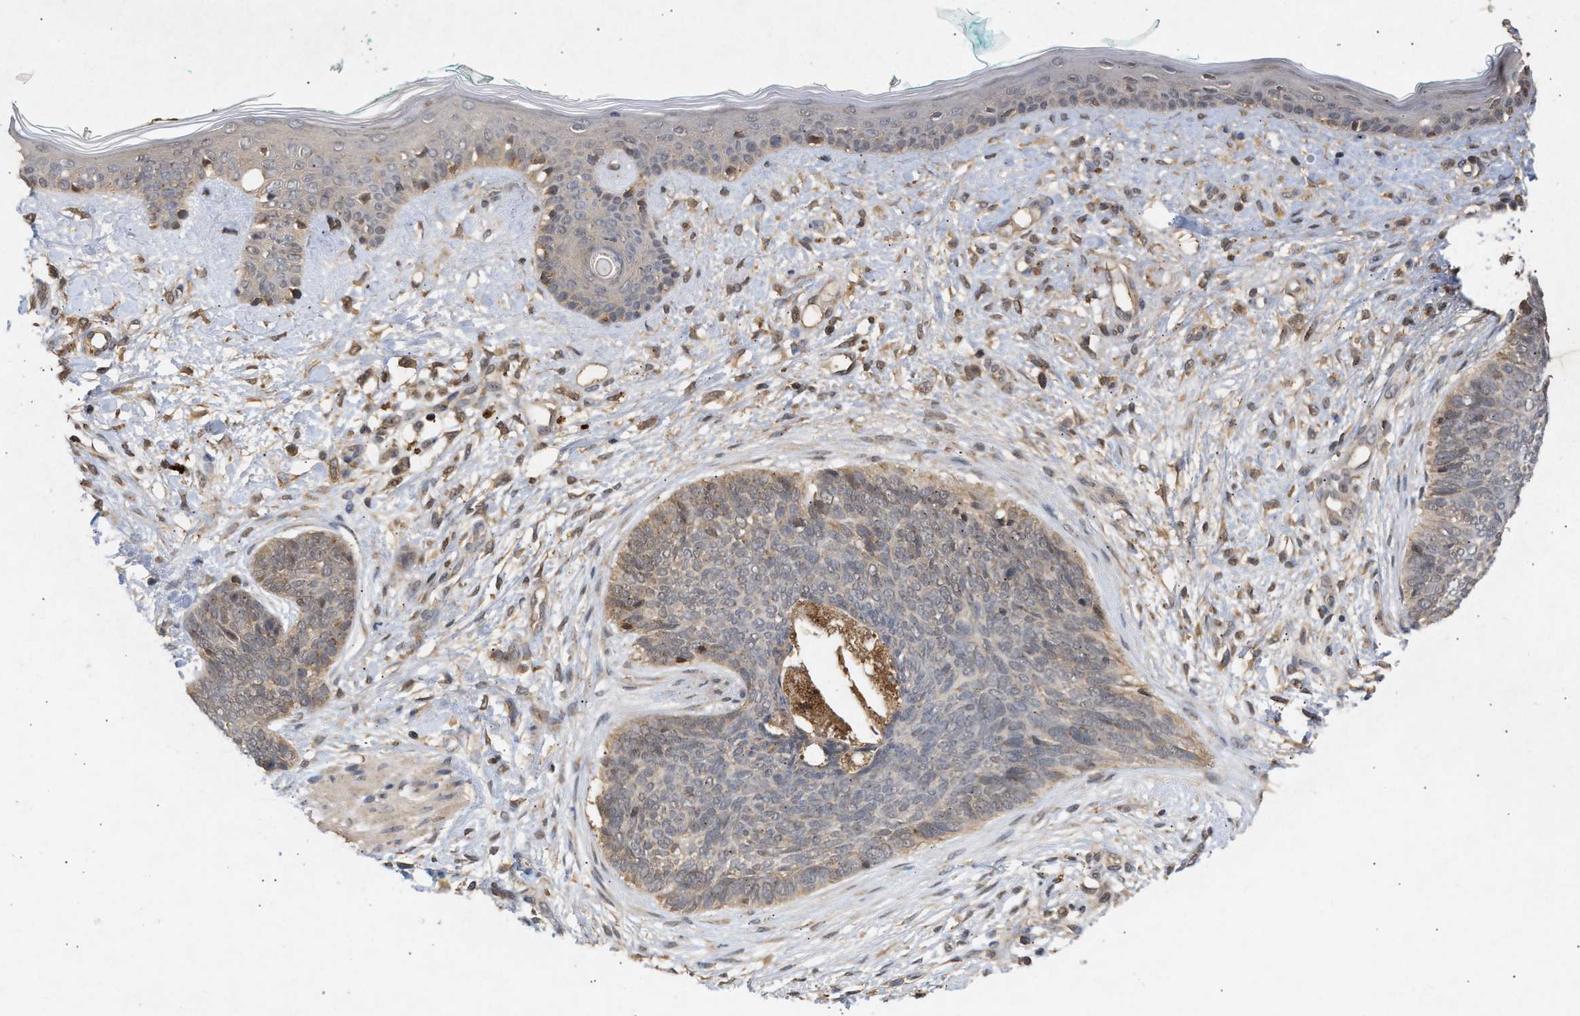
{"staining": {"intensity": "weak", "quantity": "25%-75%", "location": "cytoplasmic/membranous"}, "tissue": "skin cancer", "cell_type": "Tumor cells", "image_type": "cancer", "snomed": [{"axis": "morphology", "description": "Basal cell carcinoma"}, {"axis": "topography", "description": "Skin"}], "caption": "Tumor cells display low levels of weak cytoplasmic/membranous expression in about 25%-75% of cells in skin cancer.", "gene": "FITM1", "patient": {"sex": "female", "age": 84}}